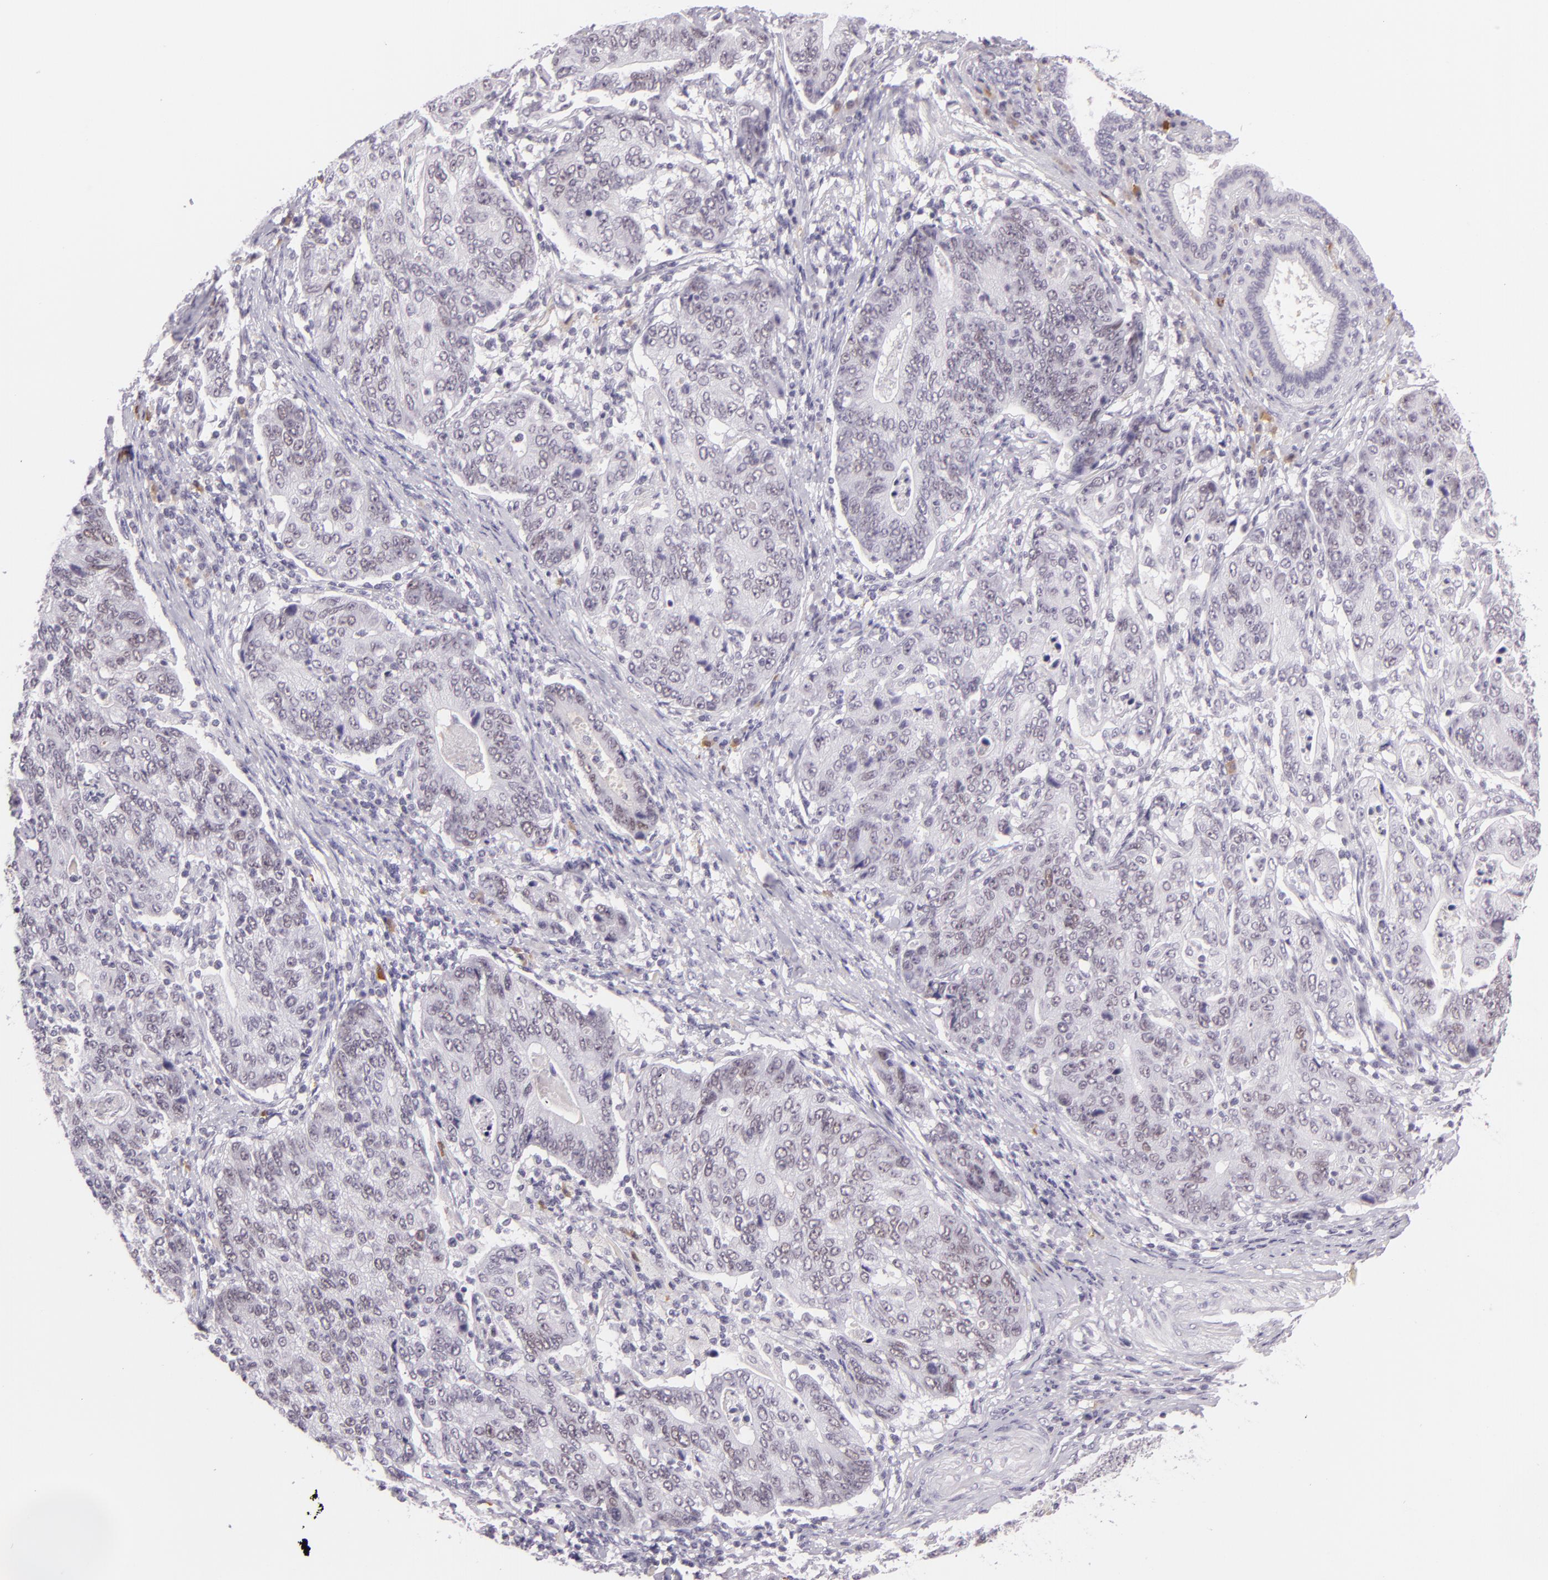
{"staining": {"intensity": "weak", "quantity": "25%-75%", "location": "nuclear"}, "tissue": "stomach cancer", "cell_type": "Tumor cells", "image_type": "cancer", "snomed": [{"axis": "morphology", "description": "Adenocarcinoma, NOS"}, {"axis": "topography", "description": "Esophagus"}, {"axis": "topography", "description": "Stomach"}], "caption": "Adenocarcinoma (stomach) stained for a protein (brown) exhibits weak nuclear positive positivity in about 25%-75% of tumor cells.", "gene": "CHEK2", "patient": {"sex": "male", "age": 74}}